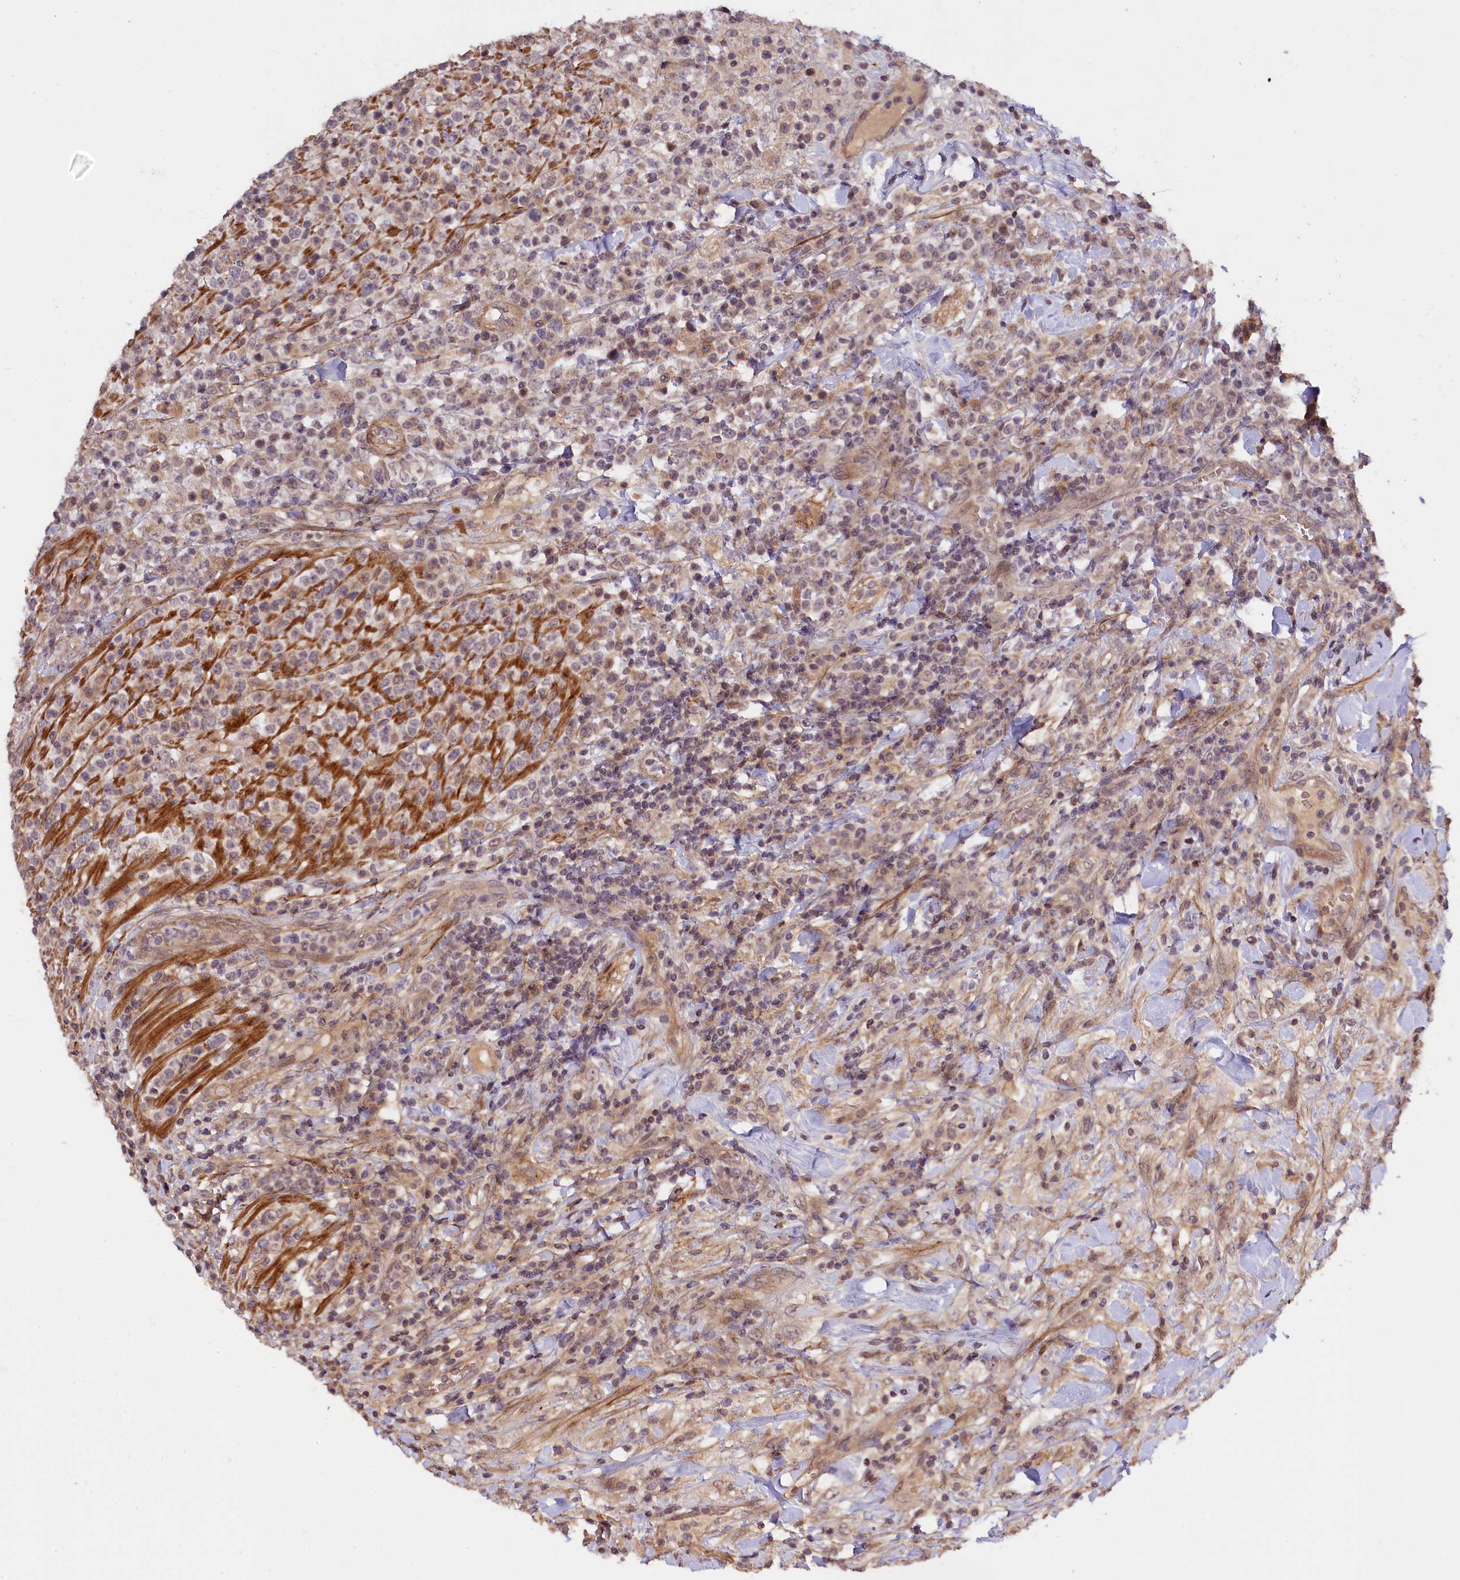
{"staining": {"intensity": "weak", "quantity": "<25%", "location": "nuclear"}, "tissue": "lymphoma", "cell_type": "Tumor cells", "image_type": "cancer", "snomed": [{"axis": "morphology", "description": "Malignant lymphoma, non-Hodgkin's type, High grade"}, {"axis": "topography", "description": "Colon"}], "caption": "This is an IHC photomicrograph of high-grade malignant lymphoma, non-Hodgkin's type. There is no positivity in tumor cells.", "gene": "ZNF480", "patient": {"sex": "female", "age": 53}}